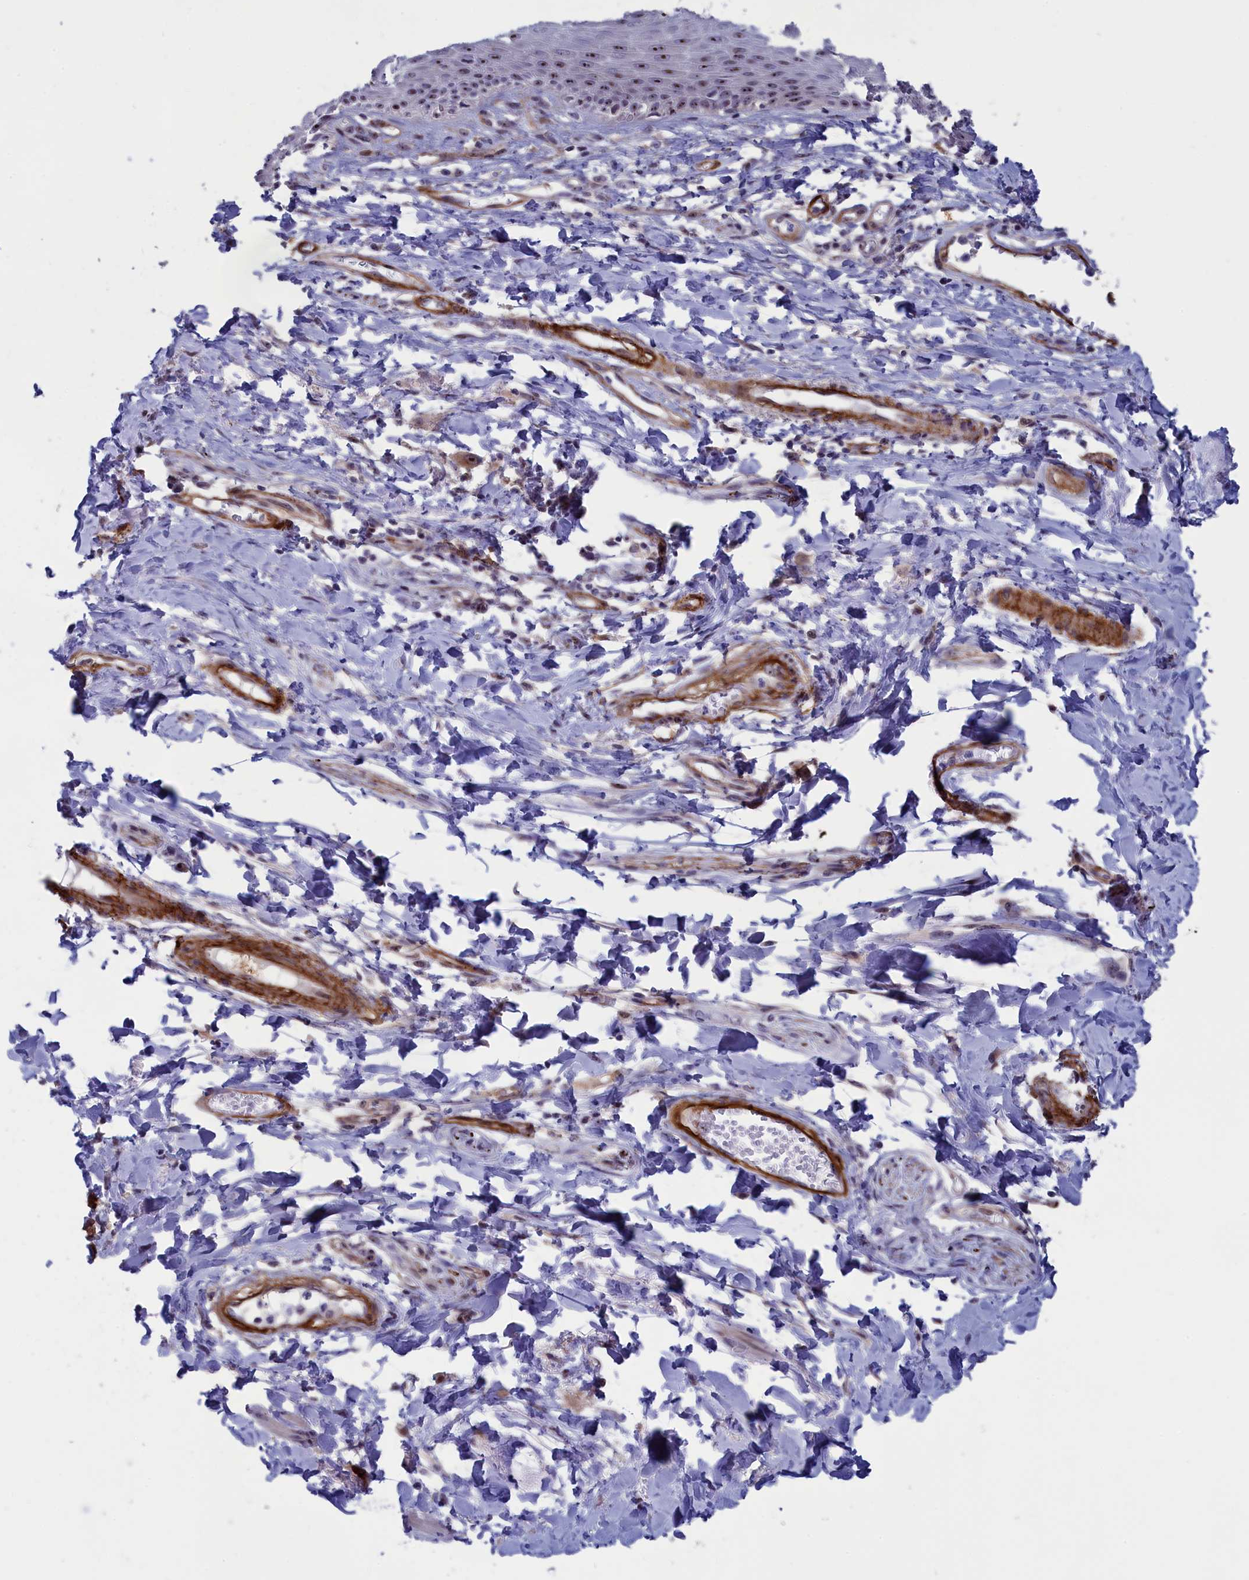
{"staining": {"intensity": "moderate", "quantity": "25%-75%", "location": "nuclear"}, "tissue": "skin", "cell_type": "Epidermal cells", "image_type": "normal", "snomed": [{"axis": "morphology", "description": "Normal tissue, NOS"}, {"axis": "topography", "description": "Anal"}], "caption": "A micrograph showing moderate nuclear positivity in approximately 25%-75% of epidermal cells in benign skin, as visualized by brown immunohistochemical staining.", "gene": "PPAN", "patient": {"sex": "male", "age": 78}}